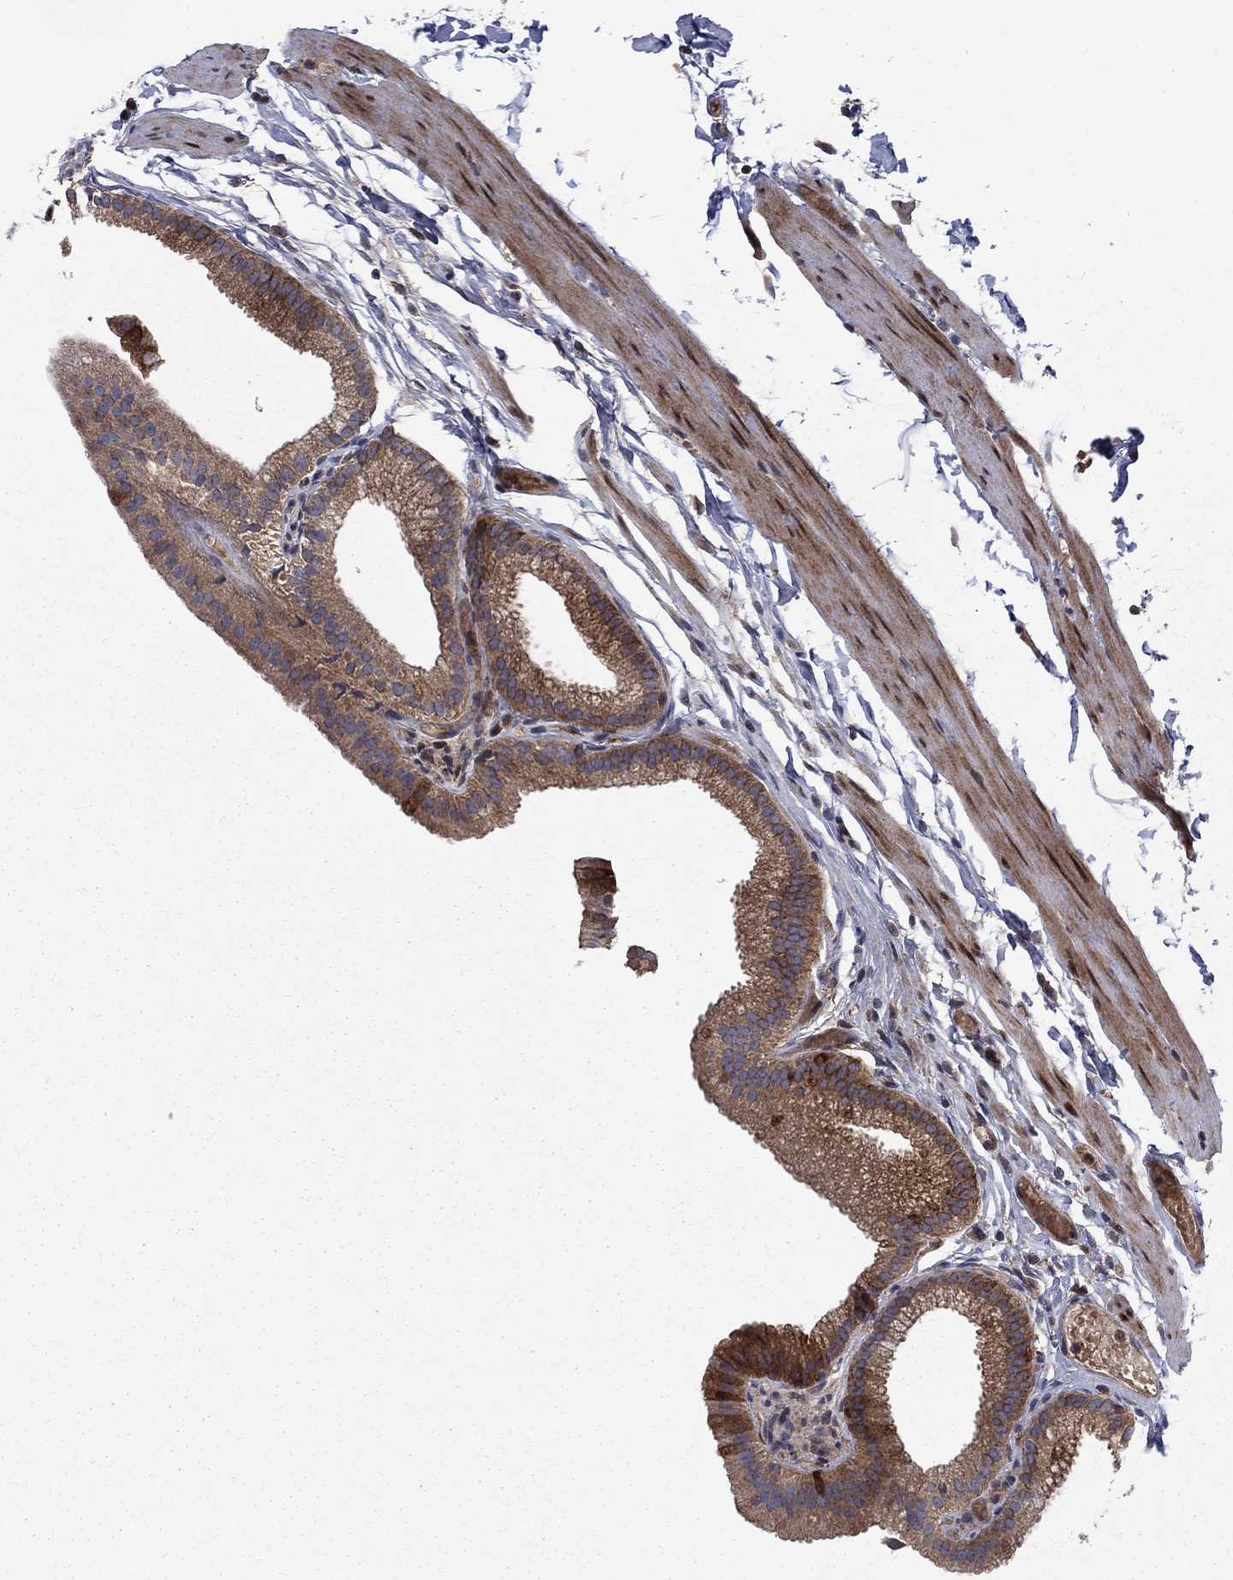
{"staining": {"intensity": "moderate", "quantity": ">75%", "location": "cytoplasmic/membranous"}, "tissue": "gallbladder", "cell_type": "Glandular cells", "image_type": "normal", "snomed": [{"axis": "morphology", "description": "Normal tissue, NOS"}, {"axis": "topography", "description": "Gallbladder"}], "caption": "Moderate cytoplasmic/membranous protein expression is present in about >75% of glandular cells in gallbladder. The staining is performed using DAB (3,3'-diaminobenzidine) brown chromogen to label protein expression. The nuclei are counter-stained blue using hematoxylin.", "gene": "HDAC4", "patient": {"sex": "female", "age": 45}}